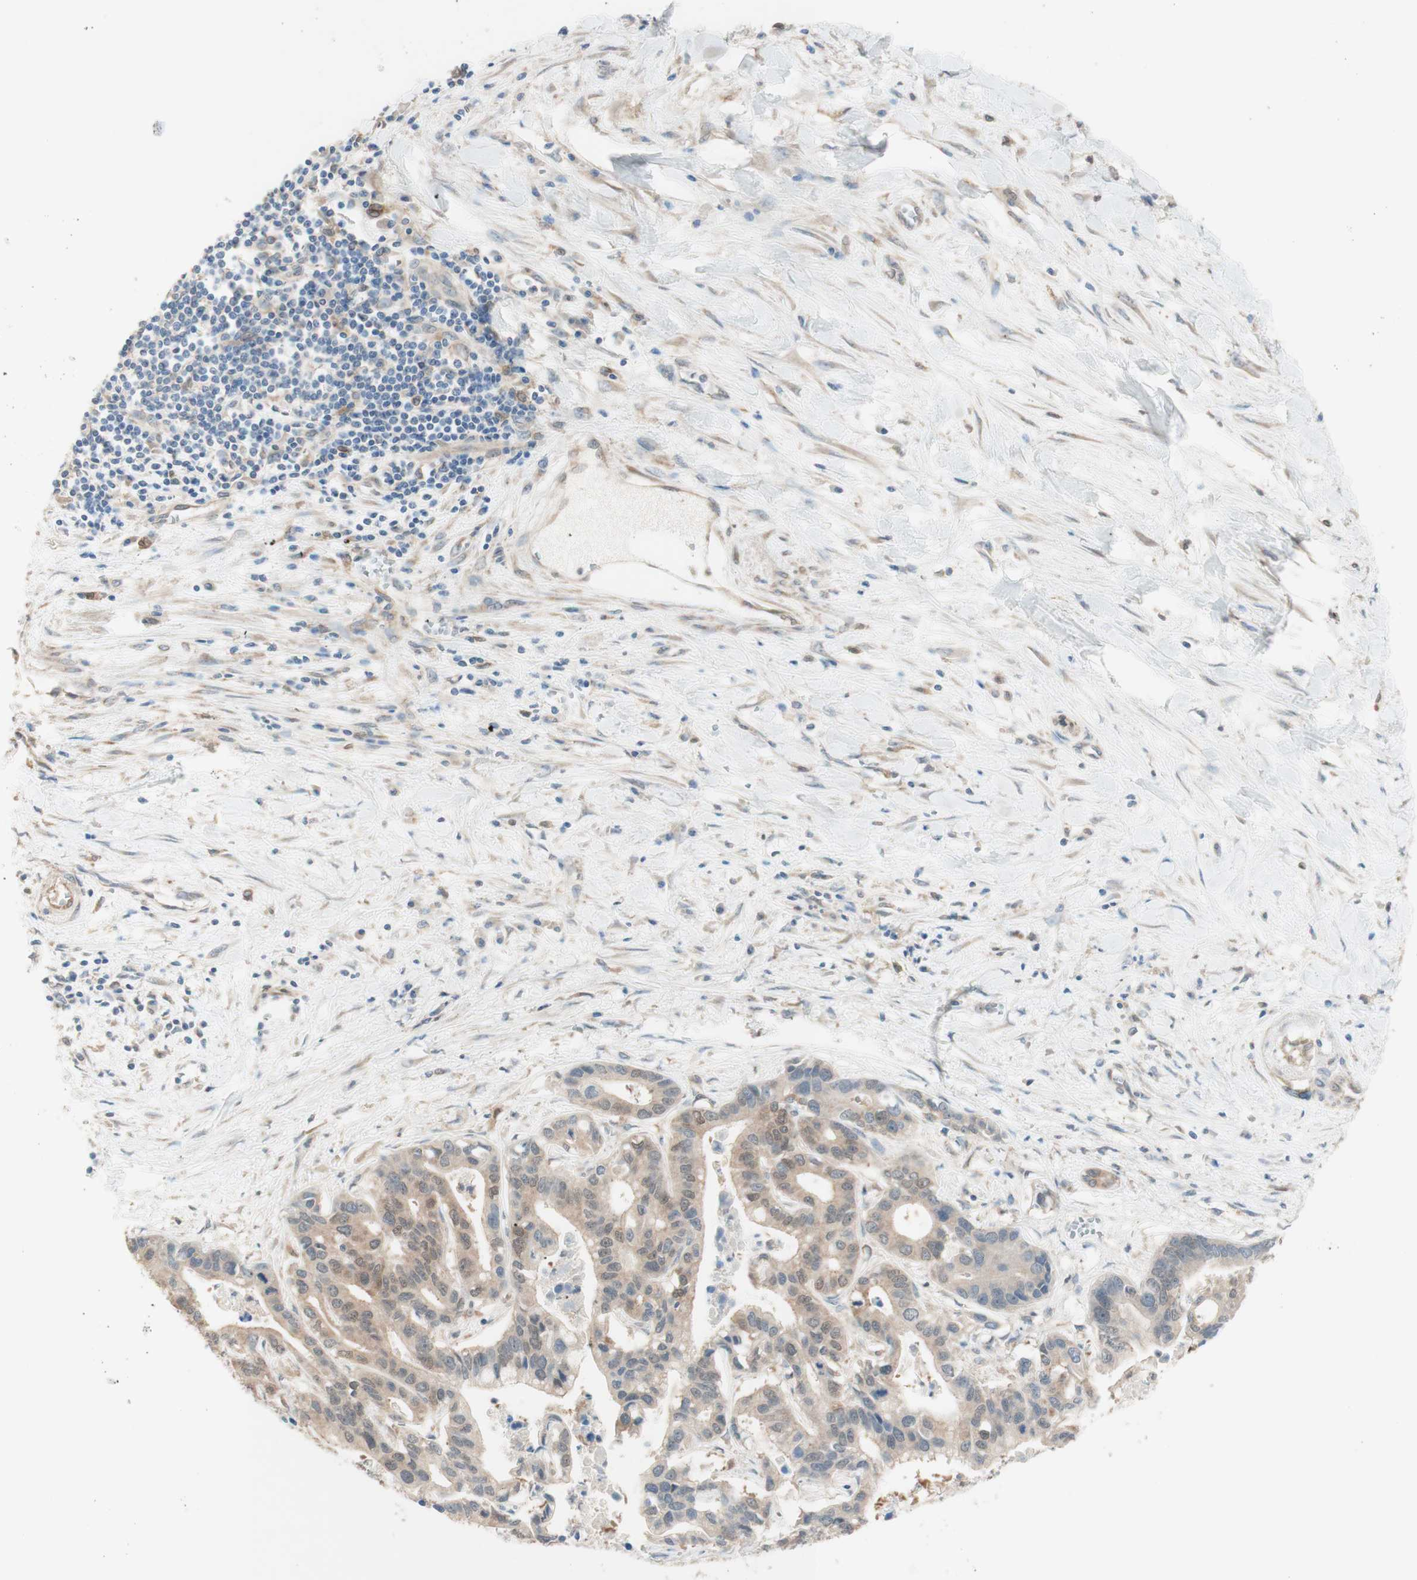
{"staining": {"intensity": "weak", "quantity": ">75%", "location": "cytoplasmic/membranous"}, "tissue": "liver cancer", "cell_type": "Tumor cells", "image_type": "cancer", "snomed": [{"axis": "morphology", "description": "Cholangiocarcinoma"}, {"axis": "topography", "description": "Liver"}], "caption": "Immunohistochemistry staining of liver cancer (cholangiocarcinoma), which reveals low levels of weak cytoplasmic/membranous positivity in about >75% of tumor cells indicating weak cytoplasmic/membranous protein staining. The staining was performed using DAB (brown) for protein detection and nuclei were counterstained in hematoxylin (blue).", "gene": "COMT", "patient": {"sex": "female", "age": 65}}